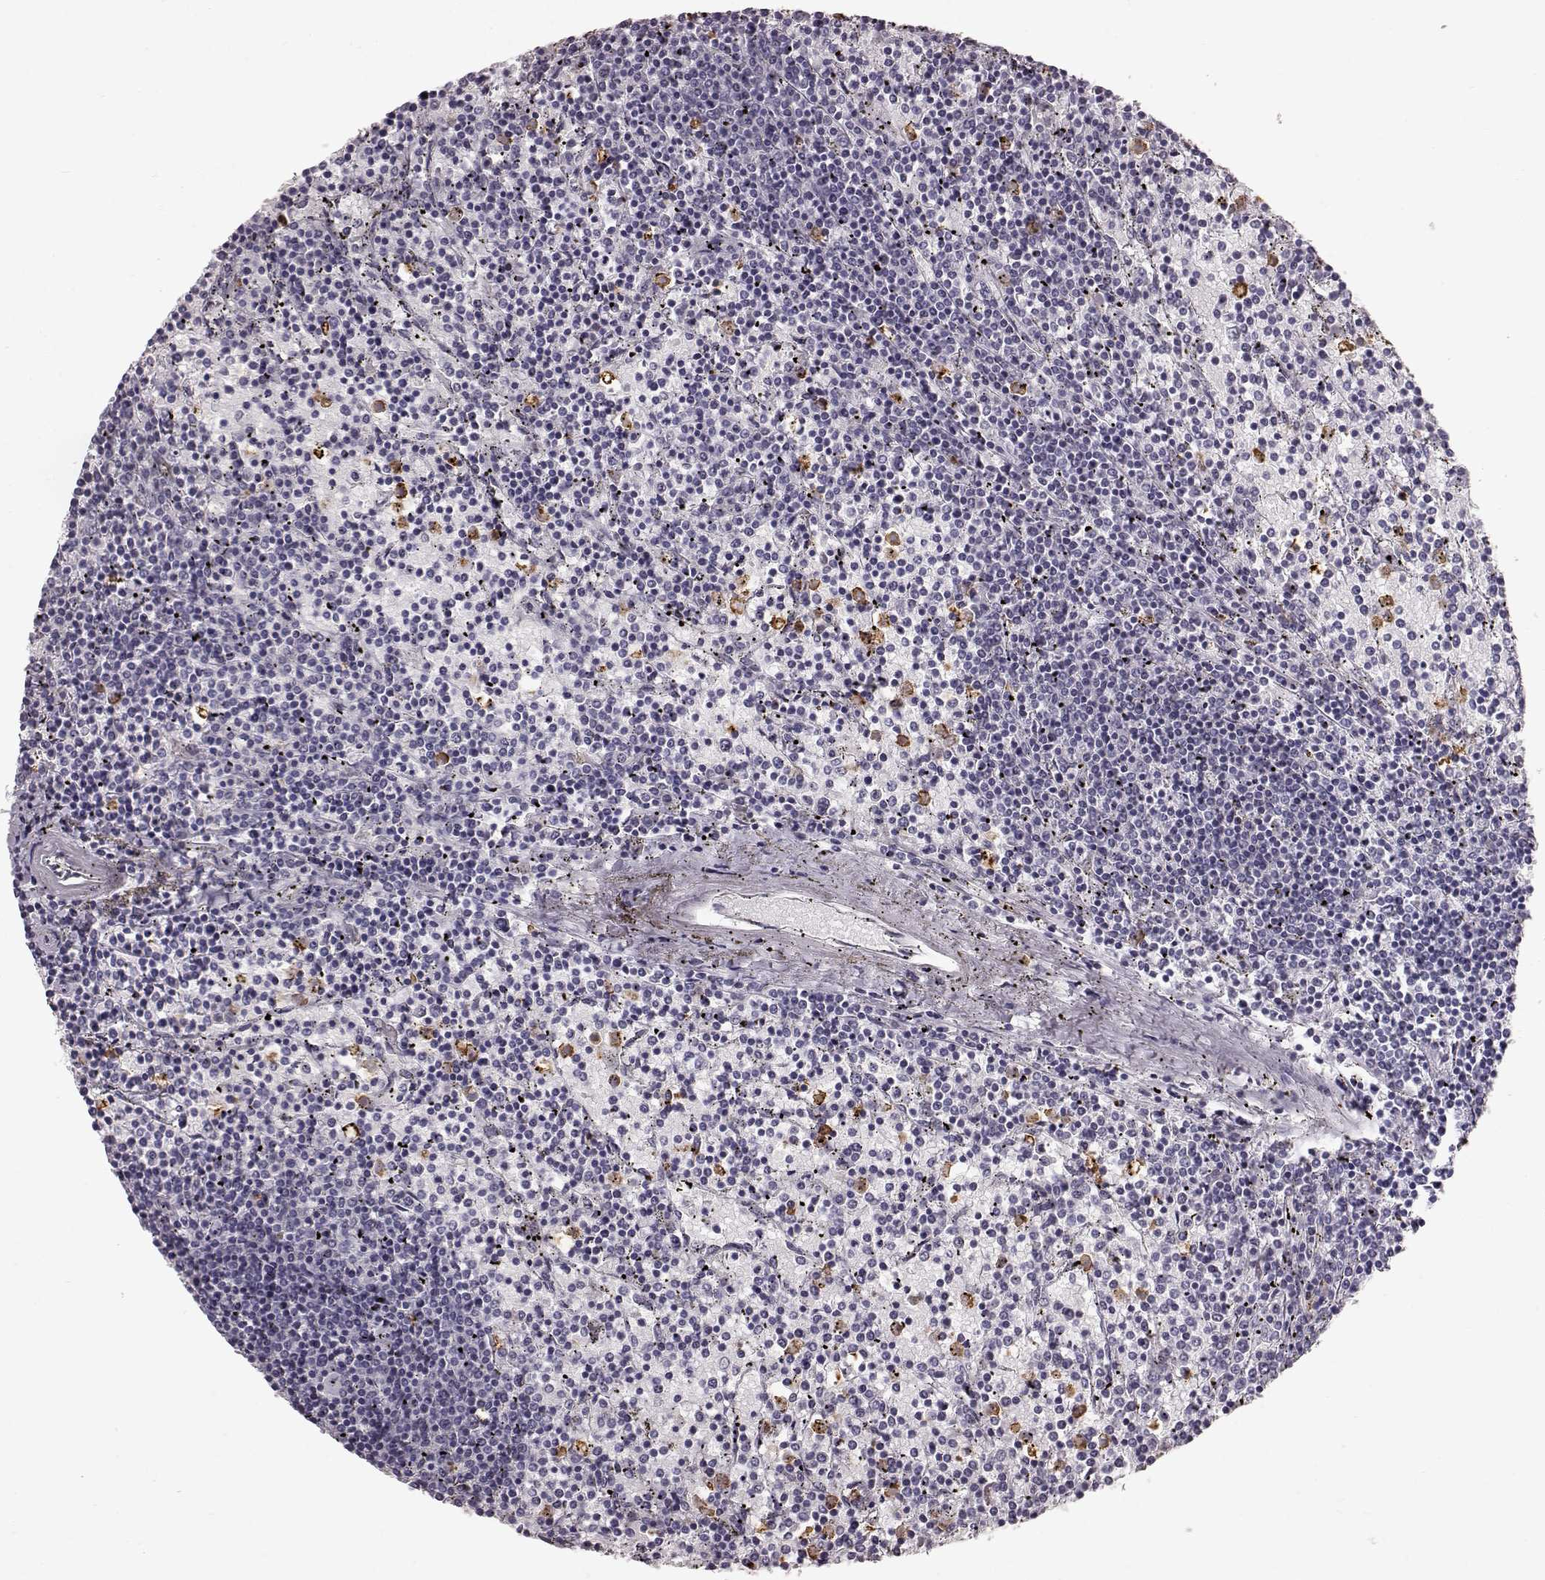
{"staining": {"intensity": "negative", "quantity": "none", "location": "none"}, "tissue": "lymphoma", "cell_type": "Tumor cells", "image_type": "cancer", "snomed": [{"axis": "morphology", "description": "Malignant lymphoma, non-Hodgkin's type, Low grade"}, {"axis": "topography", "description": "Spleen"}], "caption": "Photomicrograph shows no protein positivity in tumor cells of lymphoma tissue.", "gene": "FUT4", "patient": {"sex": "female", "age": 77}}